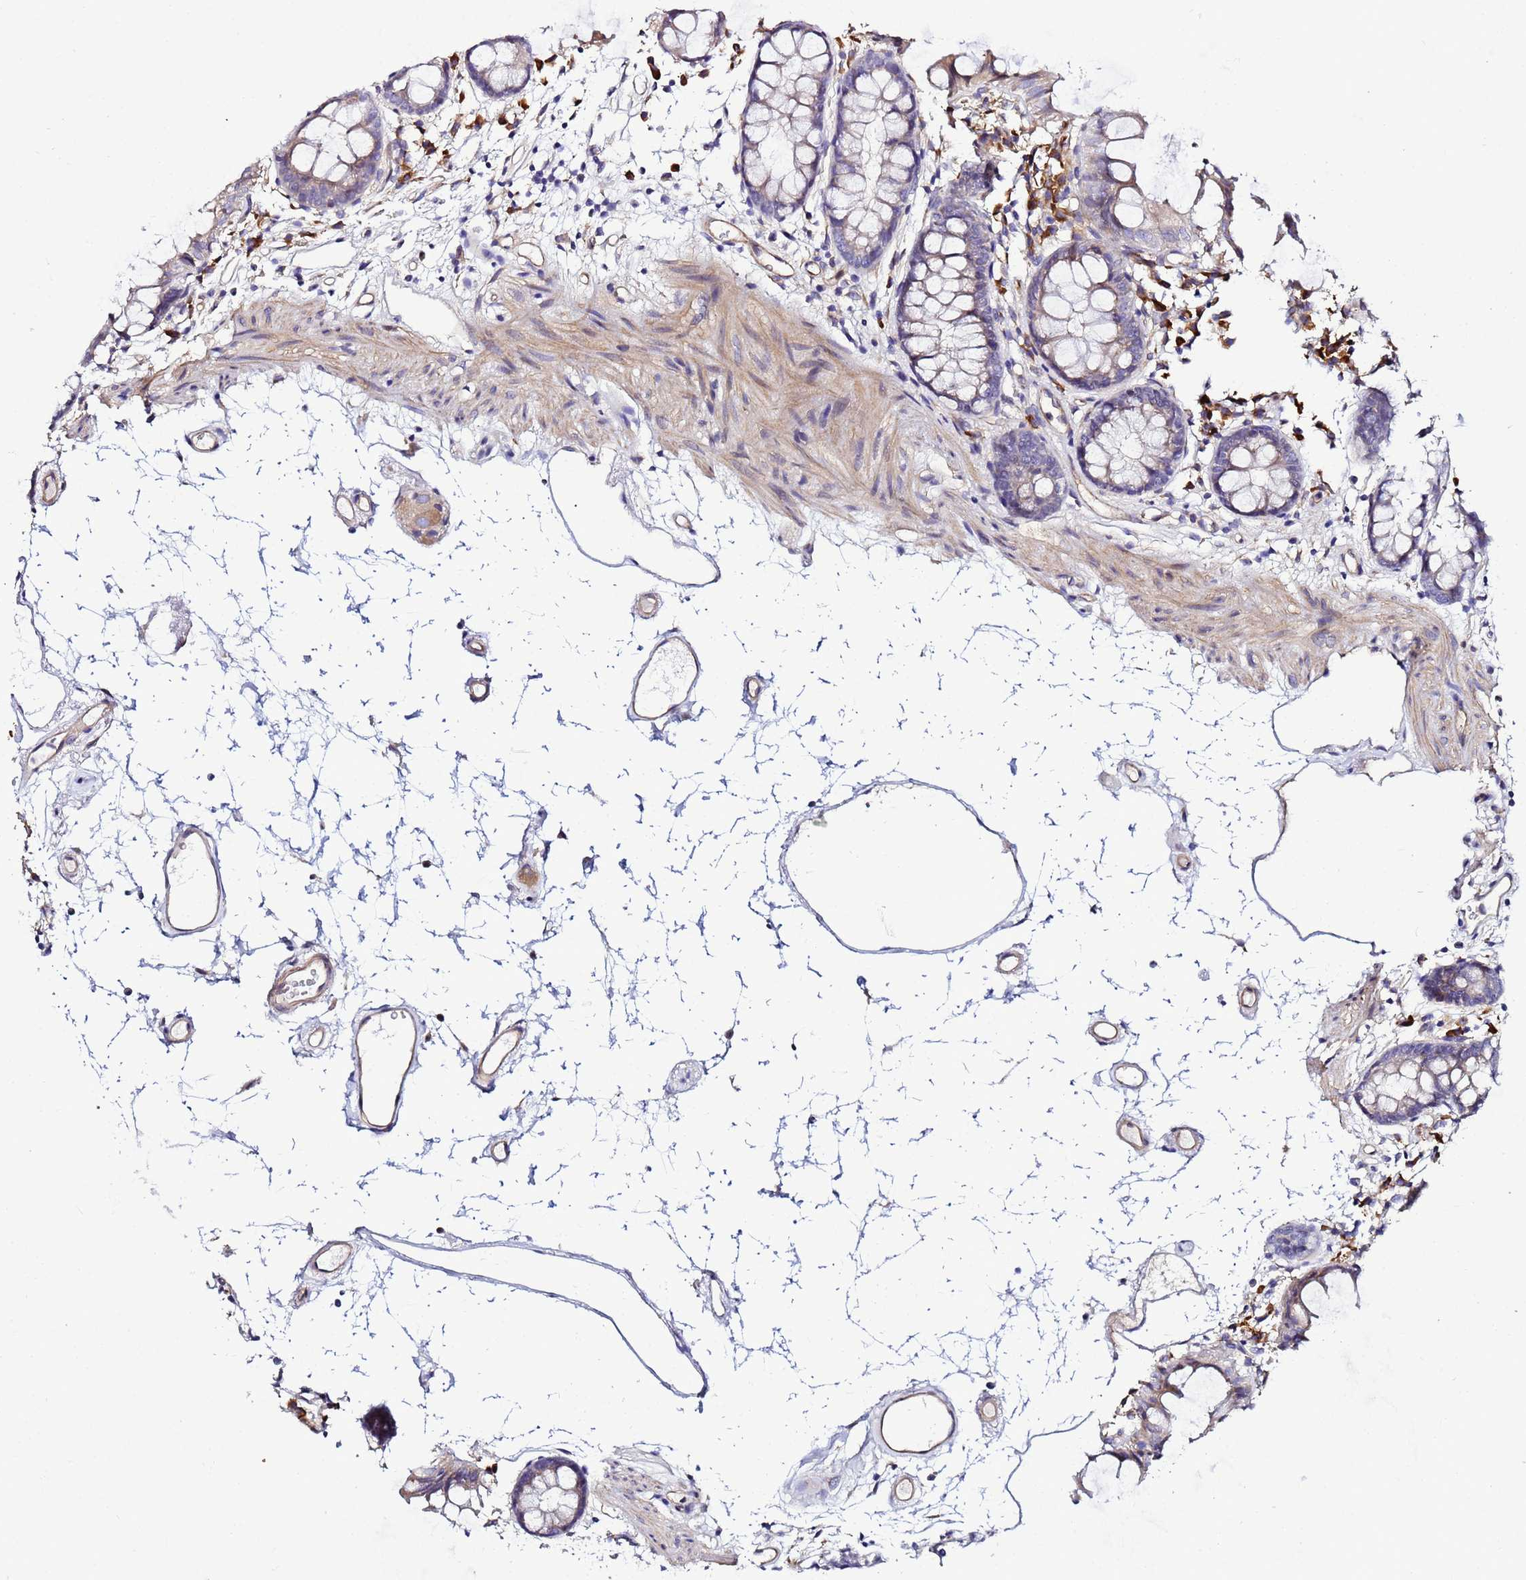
{"staining": {"intensity": "moderate", "quantity": ">75%", "location": "cytoplasmic/membranous"}, "tissue": "colon", "cell_type": "Endothelial cells", "image_type": "normal", "snomed": [{"axis": "morphology", "description": "Normal tissue, NOS"}, {"axis": "topography", "description": "Colon"}], "caption": "Protein expression analysis of benign colon demonstrates moderate cytoplasmic/membranous staining in approximately >75% of endothelial cells.", "gene": "JRKL", "patient": {"sex": "female", "age": 84}}